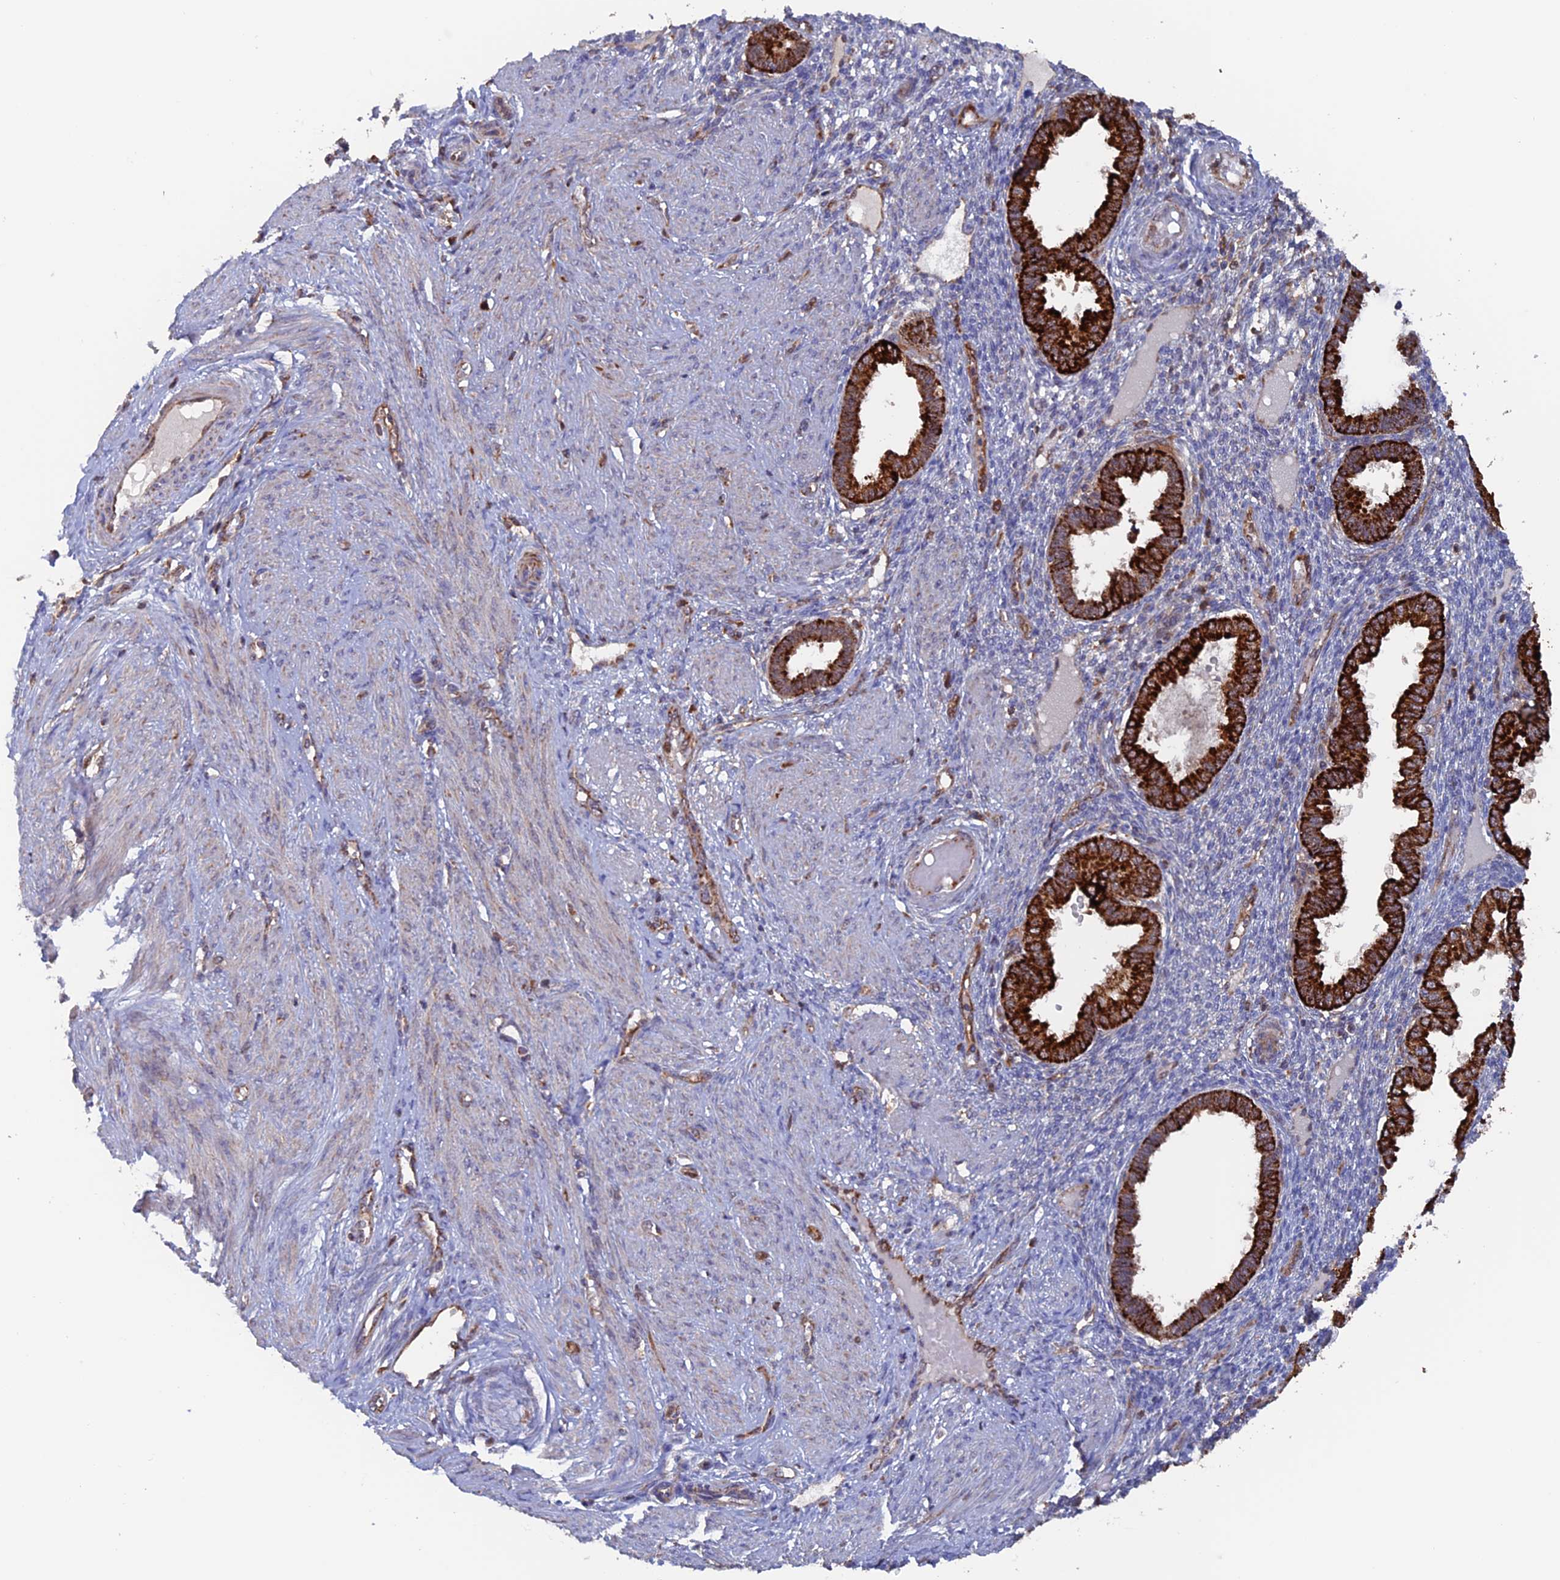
{"staining": {"intensity": "moderate", "quantity": "<25%", "location": "cytoplasmic/membranous"}, "tissue": "endometrium", "cell_type": "Cells in endometrial stroma", "image_type": "normal", "snomed": [{"axis": "morphology", "description": "Normal tissue, NOS"}, {"axis": "topography", "description": "Endometrium"}], "caption": "Immunohistochemistry (IHC) histopathology image of normal endometrium: human endometrium stained using immunohistochemistry shows low levels of moderate protein expression localized specifically in the cytoplasmic/membranous of cells in endometrial stroma, appearing as a cytoplasmic/membranous brown color.", "gene": "DTYMK", "patient": {"sex": "female", "age": 33}}